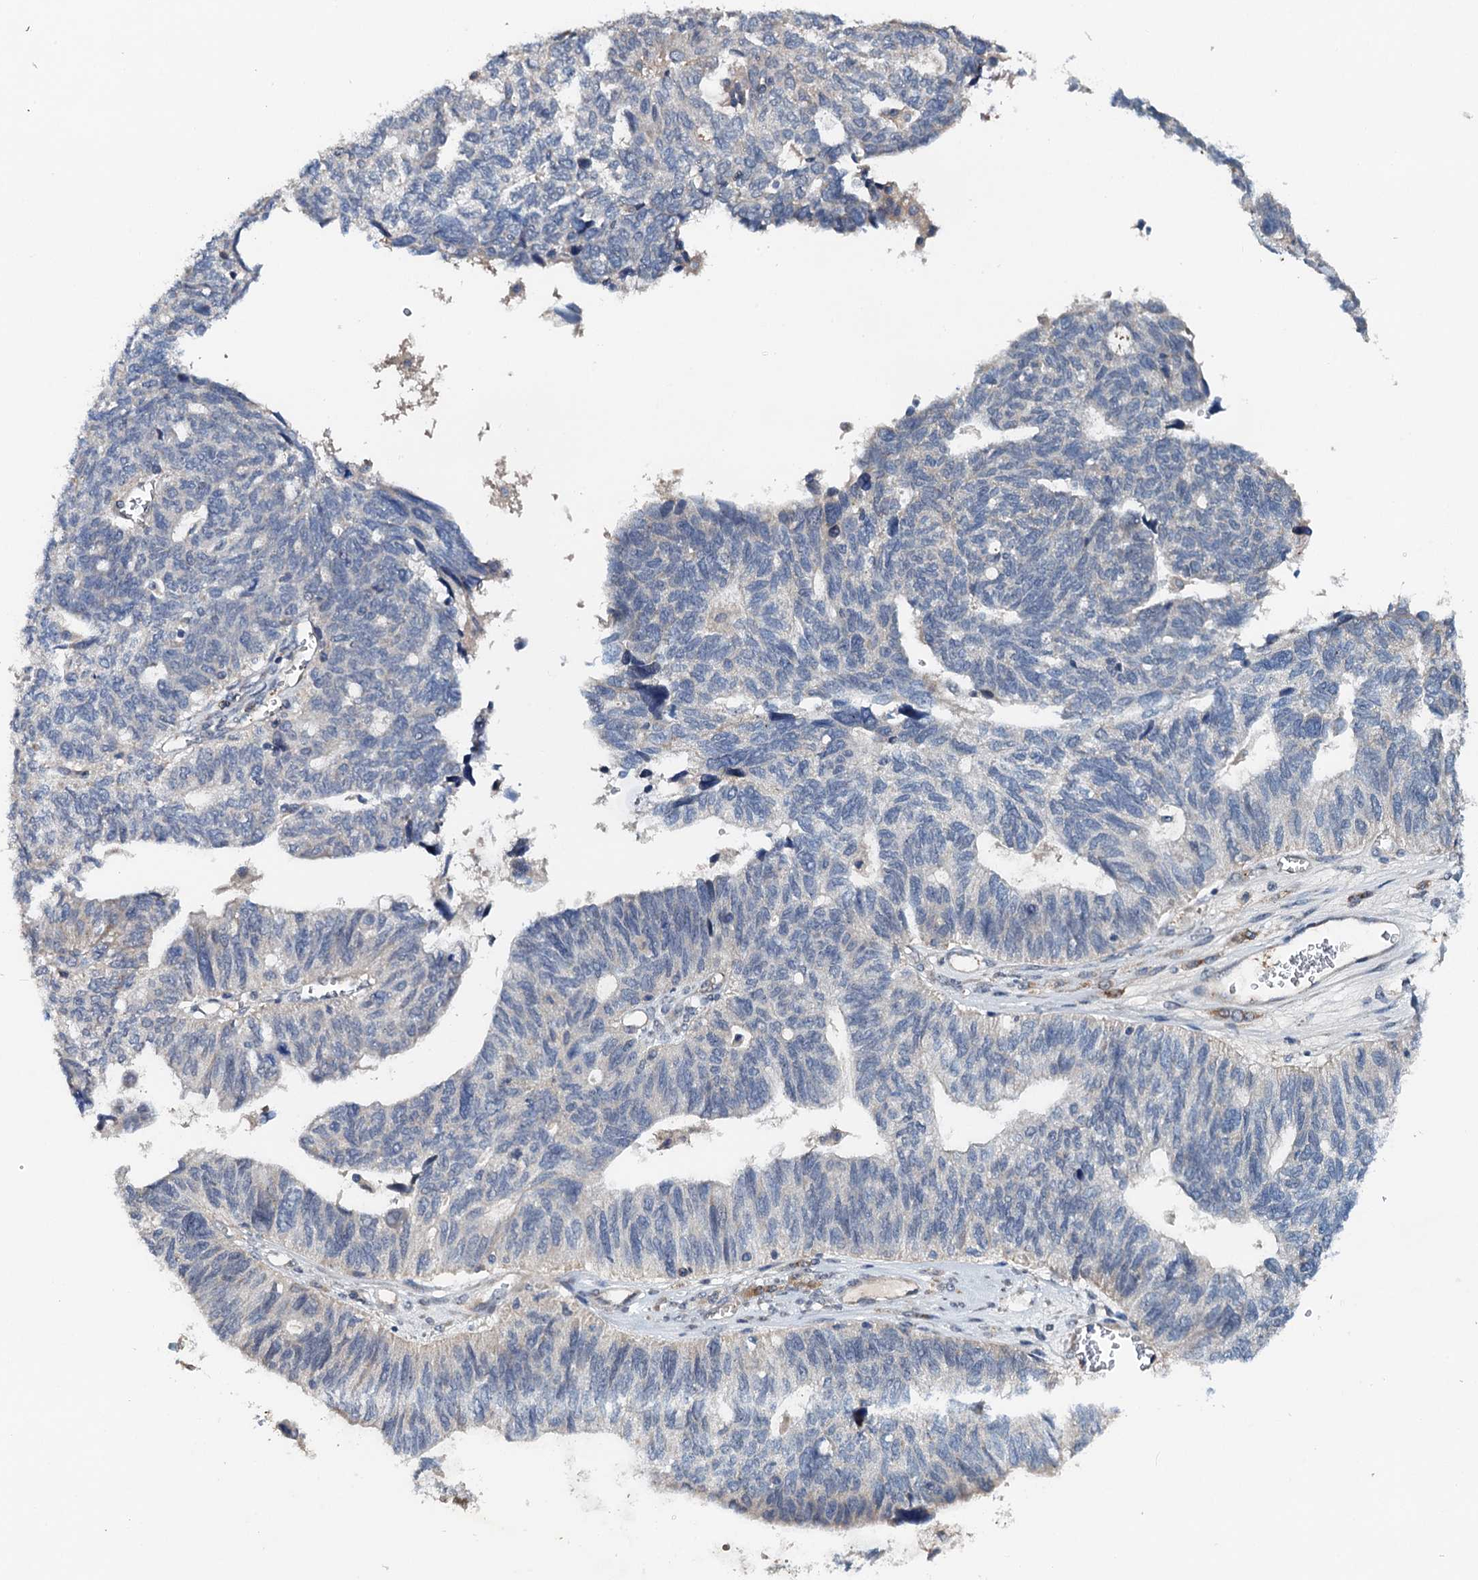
{"staining": {"intensity": "negative", "quantity": "none", "location": "none"}, "tissue": "ovarian cancer", "cell_type": "Tumor cells", "image_type": "cancer", "snomed": [{"axis": "morphology", "description": "Cystadenocarcinoma, serous, NOS"}, {"axis": "topography", "description": "Ovary"}], "caption": "Immunohistochemistry histopathology image of neoplastic tissue: human ovarian cancer stained with DAB (3,3'-diaminobenzidine) exhibits no significant protein positivity in tumor cells. (DAB IHC visualized using brightfield microscopy, high magnification).", "gene": "ZNF606", "patient": {"sex": "female", "age": 79}}